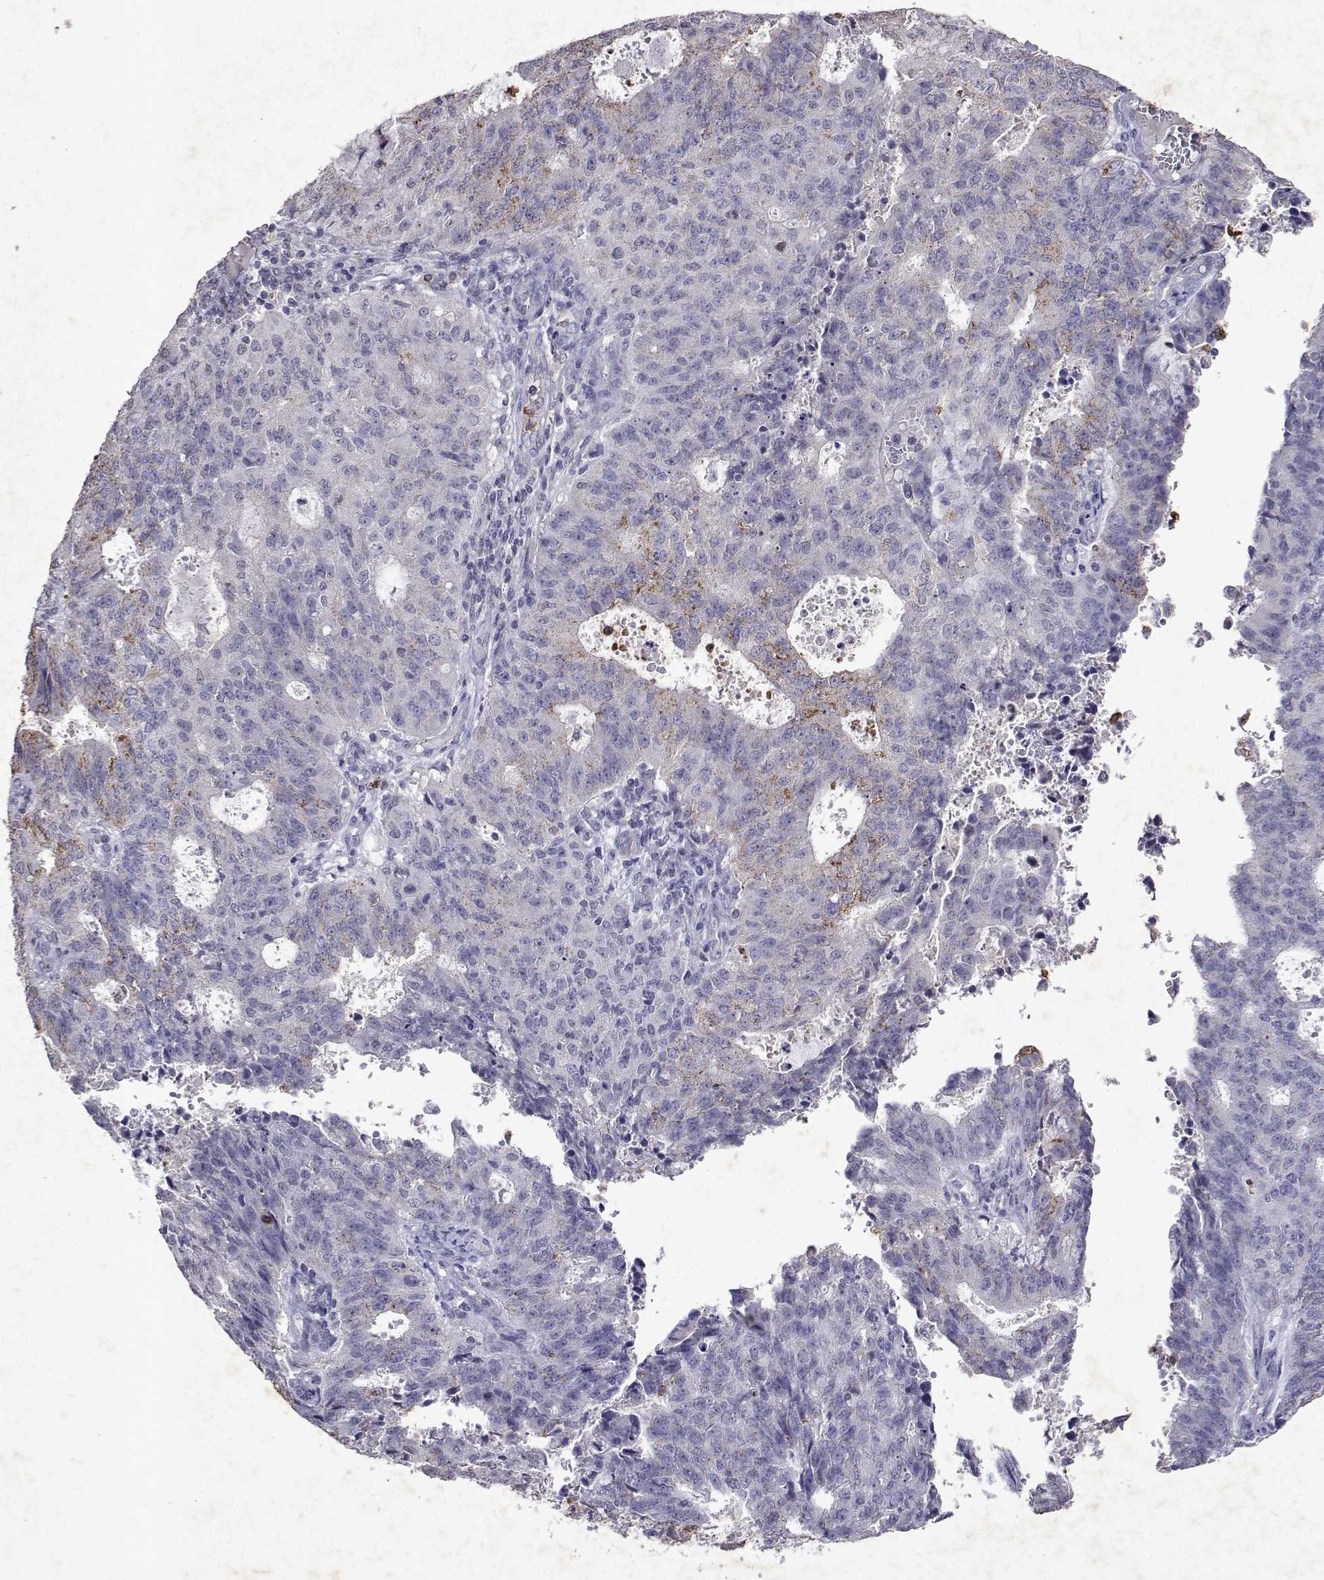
{"staining": {"intensity": "weak", "quantity": "<25%", "location": "cytoplasmic/membranous"}, "tissue": "endometrial cancer", "cell_type": "Tumor cells", "image_type": "cancer", "snomed": [{"axis": "morphology", "description": "Adenocarcinoma, NOS"}, {"axis": "topography", "description": "Endometrium"}], "caption": "There is no significant positivity in tumor cells of adenocarcinoma (endometrial).", "gene": "DUSP28", "patient": {"sex": "female", "age": 82}}